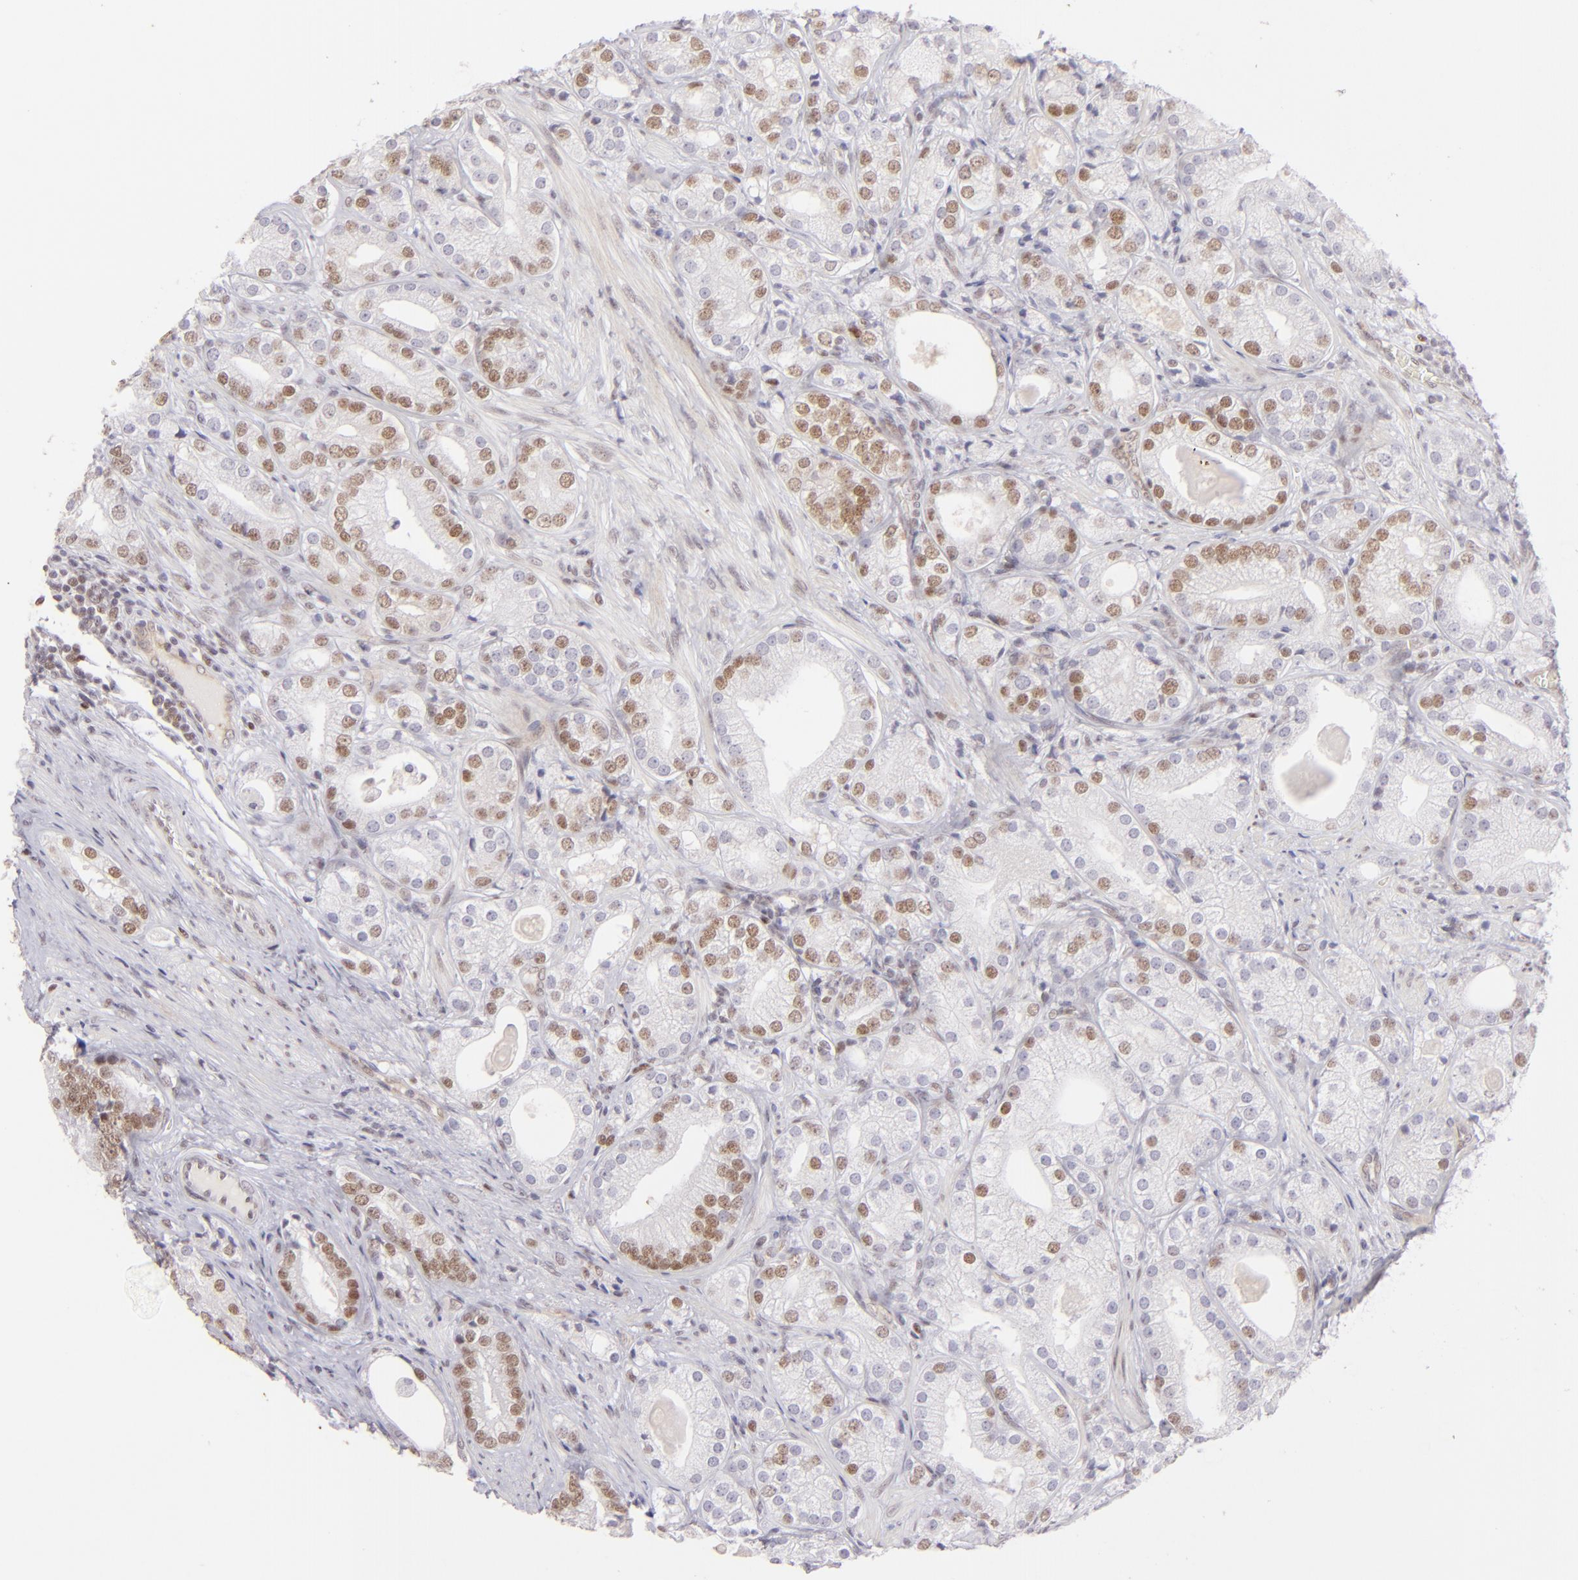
{"staining": {"intensity": "moderate", "quantity": "25%-75%", "location": "nuclear"}, "tissue": "prostate cancer", "cell_type": "Tumor cells", "image_type": "cancer", "snomed": [{"axis": "morphology", "description": "Adenocarcinoma, Low grade"}, {"axis": "topography", "description": "Prostate"}], "caption": "Prostate cancer stained with a protein marker reveals moderate staining in tumor cells.", "gene": "POU2F1", "patient": {"sex": "male", "age": 69}}